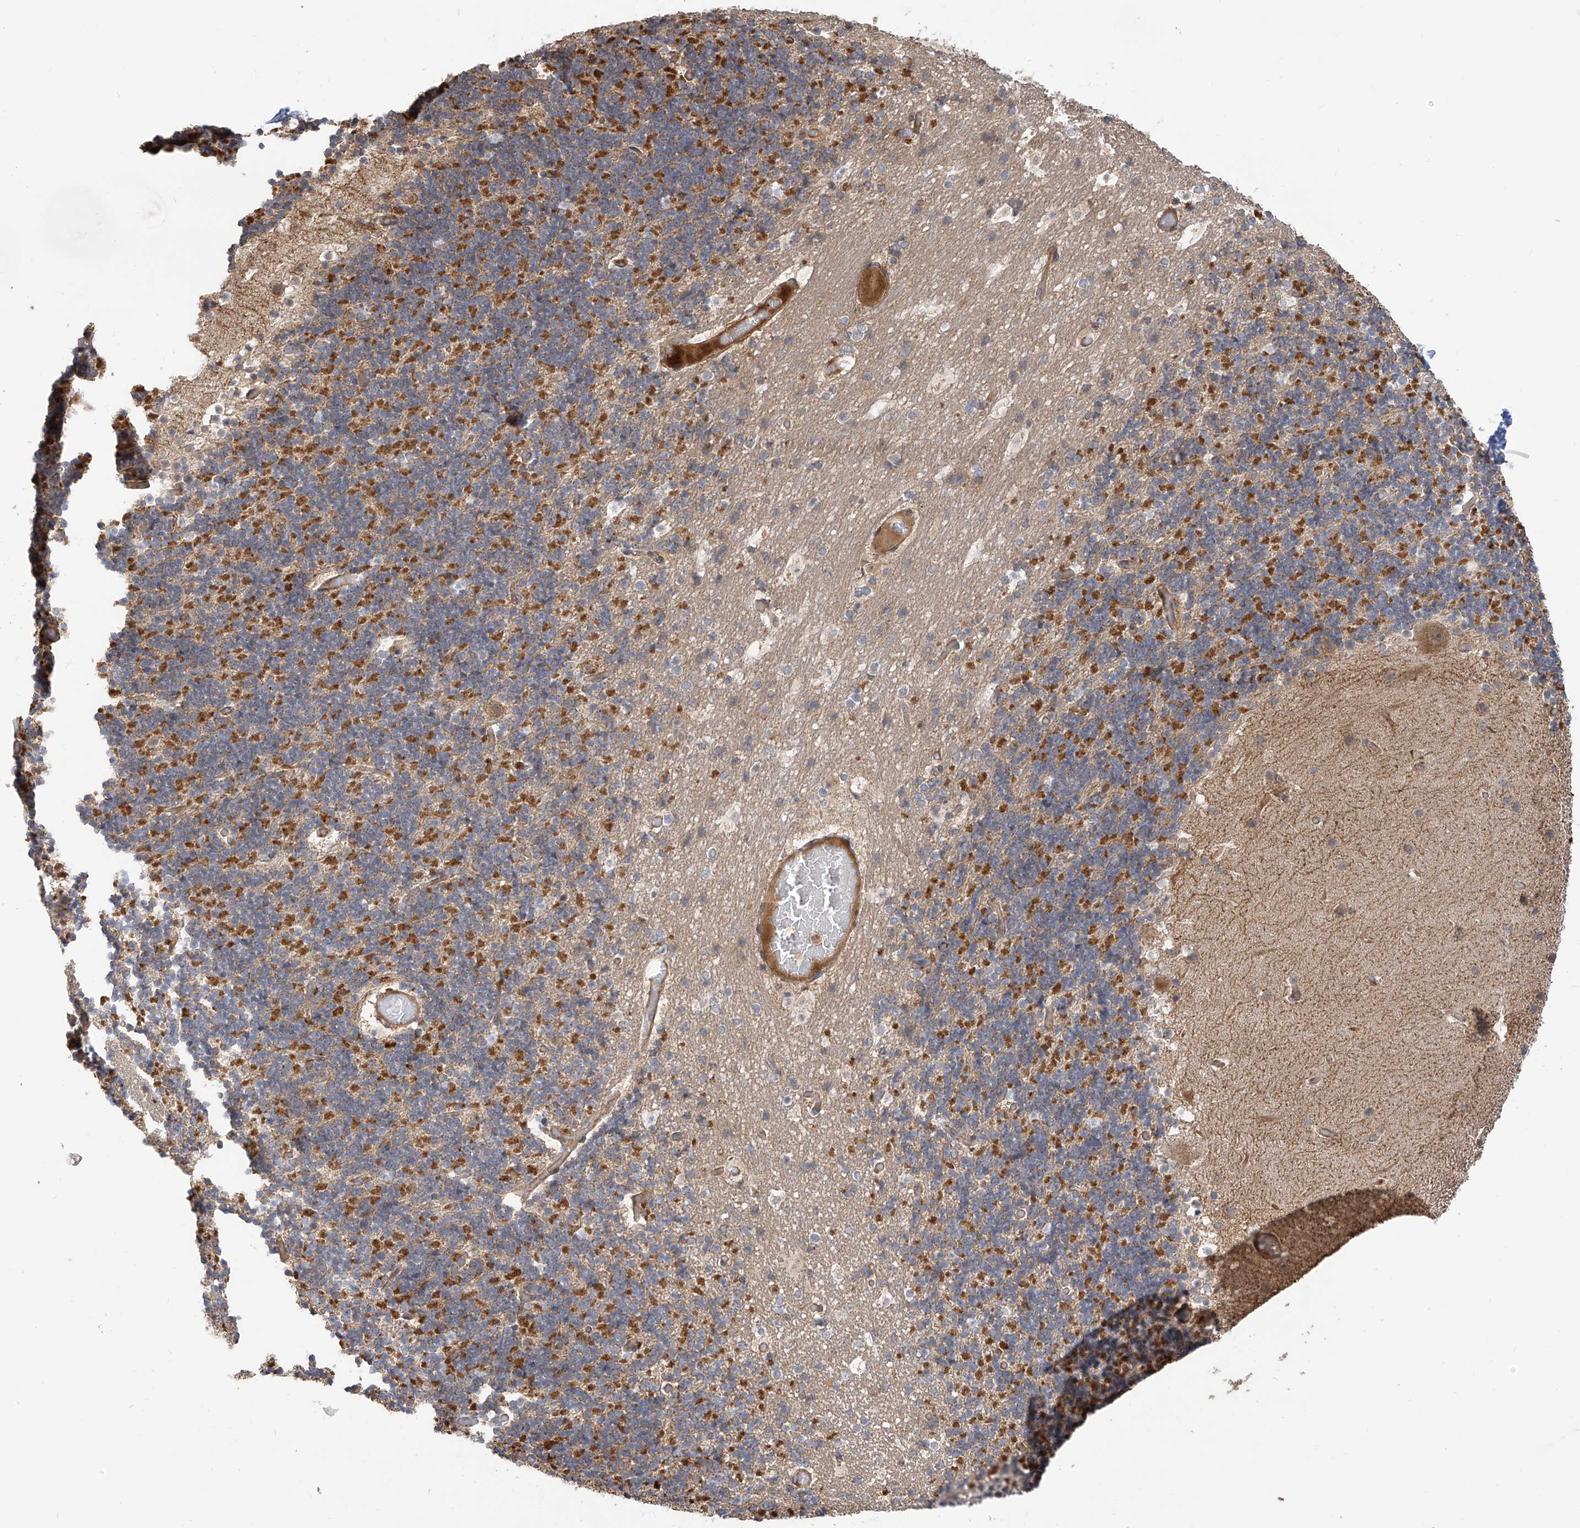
{"staining": {"intensity": "moderate", "quantity": "25%-75%", "location": "cytoplasmic/membranous"}, "tissue": "cerebellum", "cell_type": "Cells in granular layer", "image_type": "normal", "snomed": [{"axis": "morphology", "description": "Normal tissue, NOS"}, {"axis": "topography", "description": "Cerebellum"}], "caption": "This photomicrograph shows IHC staining of normal human cerebellum, with medium moderate cytoplasmic/membranous expression in about 25%-75% of cells in granular layer.", "gene": "ATAD2B", "patient": {"sex": "male", "age": 57}}